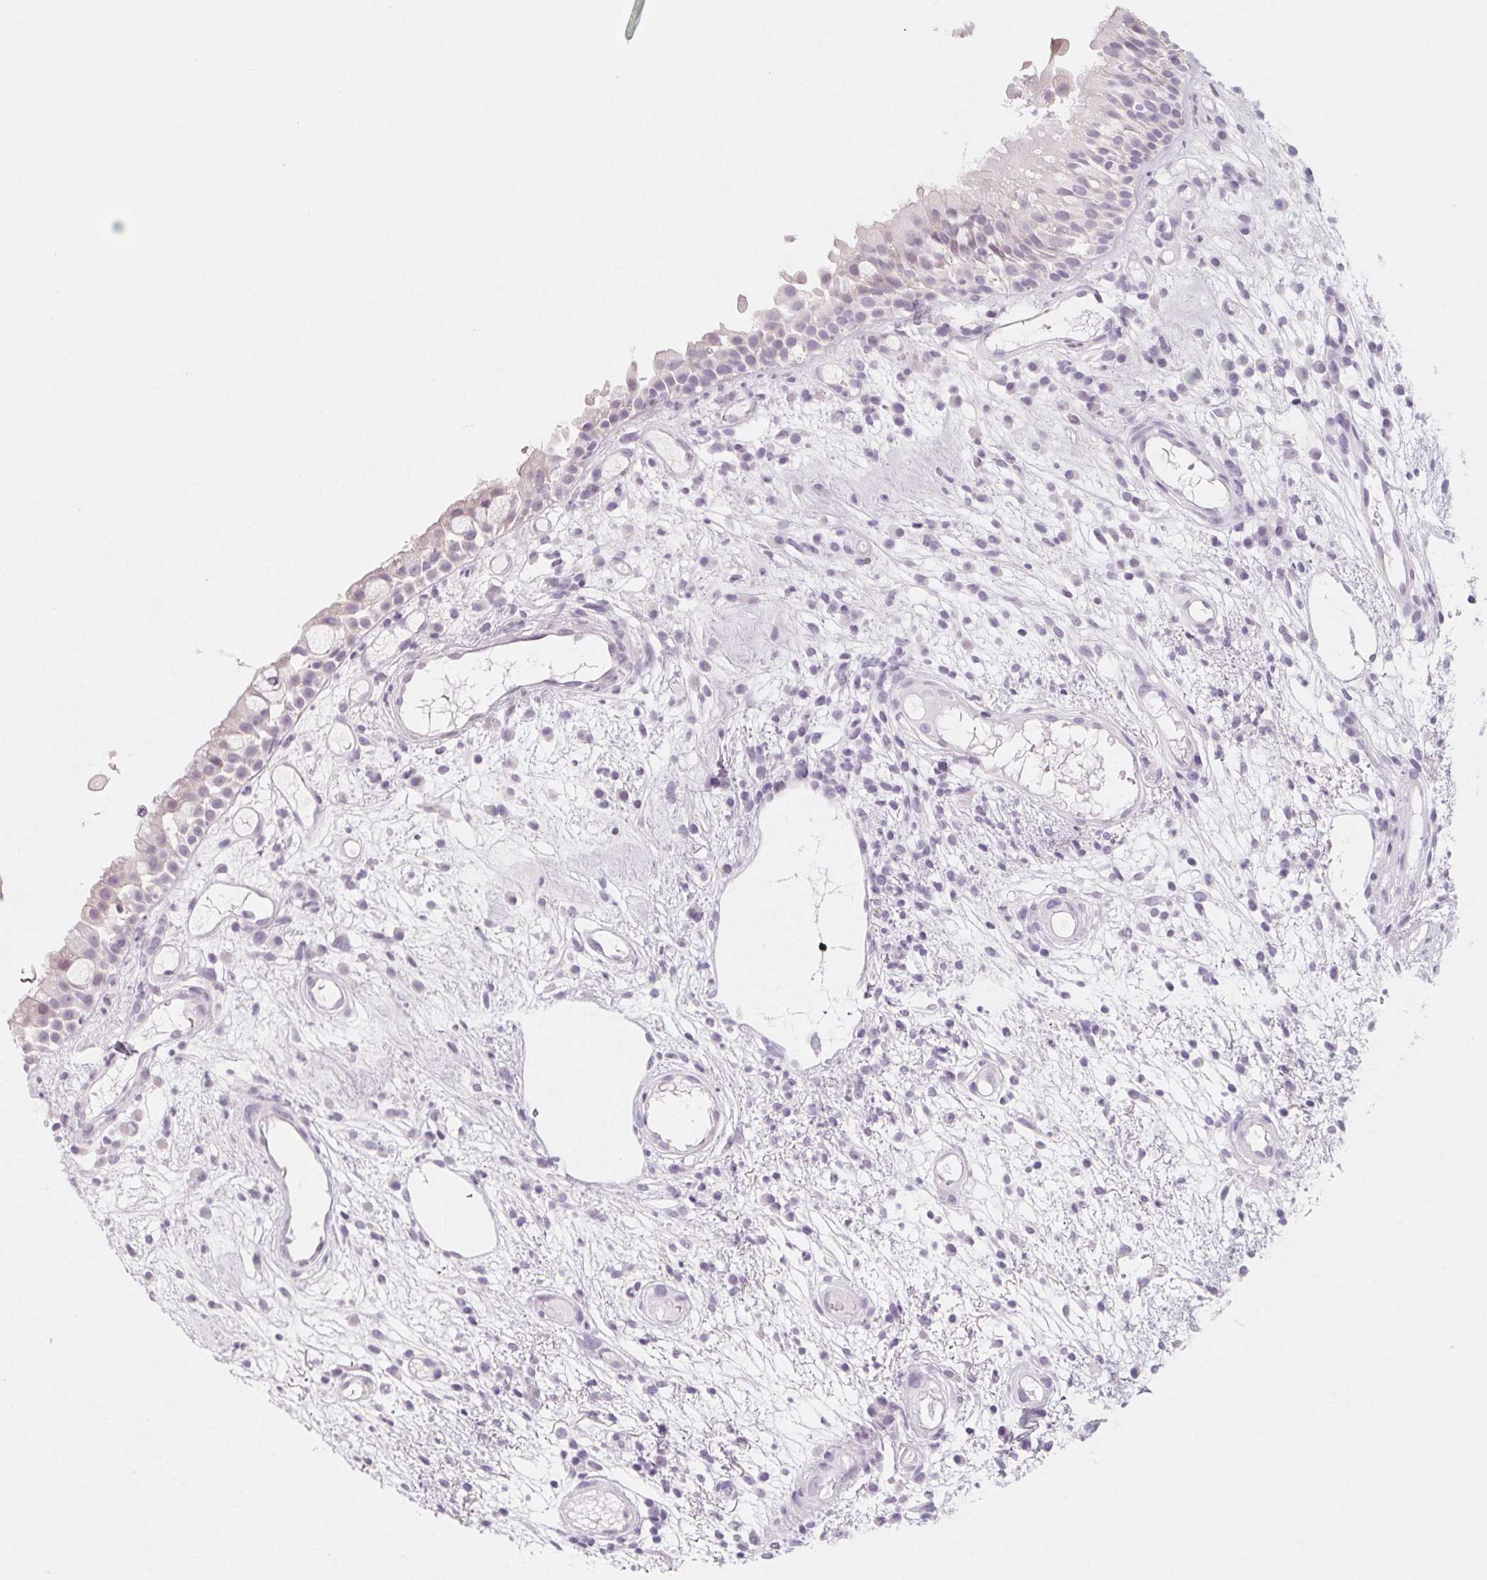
{"staining": {"intensity": "negative", "quantity": "none", "location": "none"}, "tissue": "nasopharynx", "cell_type": "Respiratory epithelial cells", "image_type": "normal", "snomed": [{"axis": "morphology", "description": "Normal tissue, NOS"}, {"axis": "morphology", "description": "Inflammation, NOS"}, {"axis": "topography", "description": "Nasopharynx"}], "caption": "Human nasopharynx stained for a protein using immunohistochemistry reveals no expression in respiratory epithelial cells.", "gene": "SH3GL2", "patient": {"sex": "male", "age": 54}}